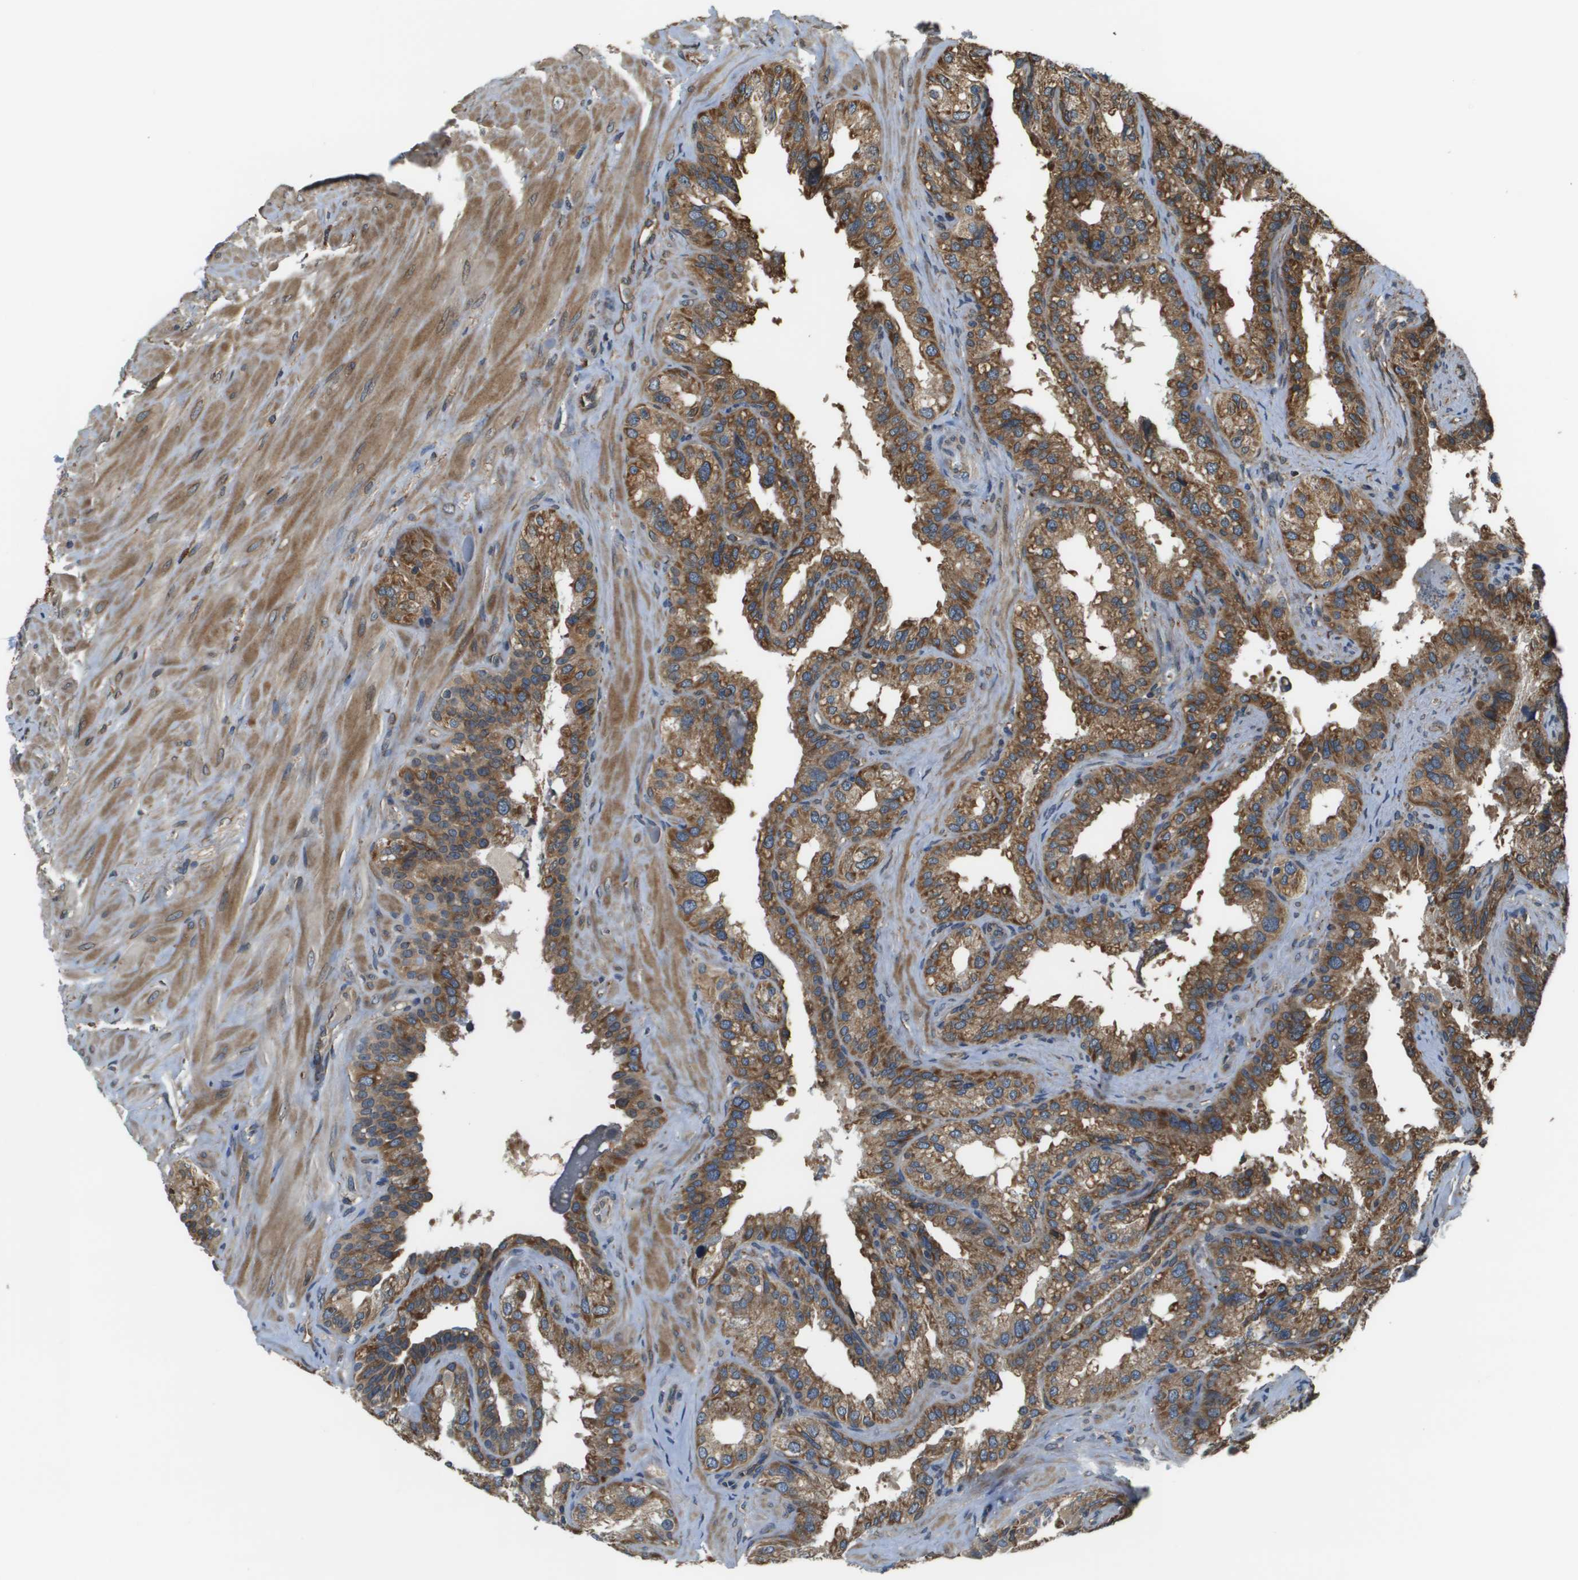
{"staining": {"intensity": "moderate", "quantity": ">75%", "location": "cytoplasmic/membranous"}, "tissue": "seminal vesicle", "cell_type": "Glandular cells", "image_type": "normal", "snomed": [{"axis": "morphology", "description": "Normal tissue, NOS"}, {"axis": "topography", "description": "Seminal veicle"}], "caption": "The photomicrograph reveals immunohistochemical staining of unremarkable seminal vesicle. There is moderate cytoplasmic/membranous positivity is present in about >75% of glandular cells.", "gene": "SEC62", "patient": {"sex": "male", "age": 68}}